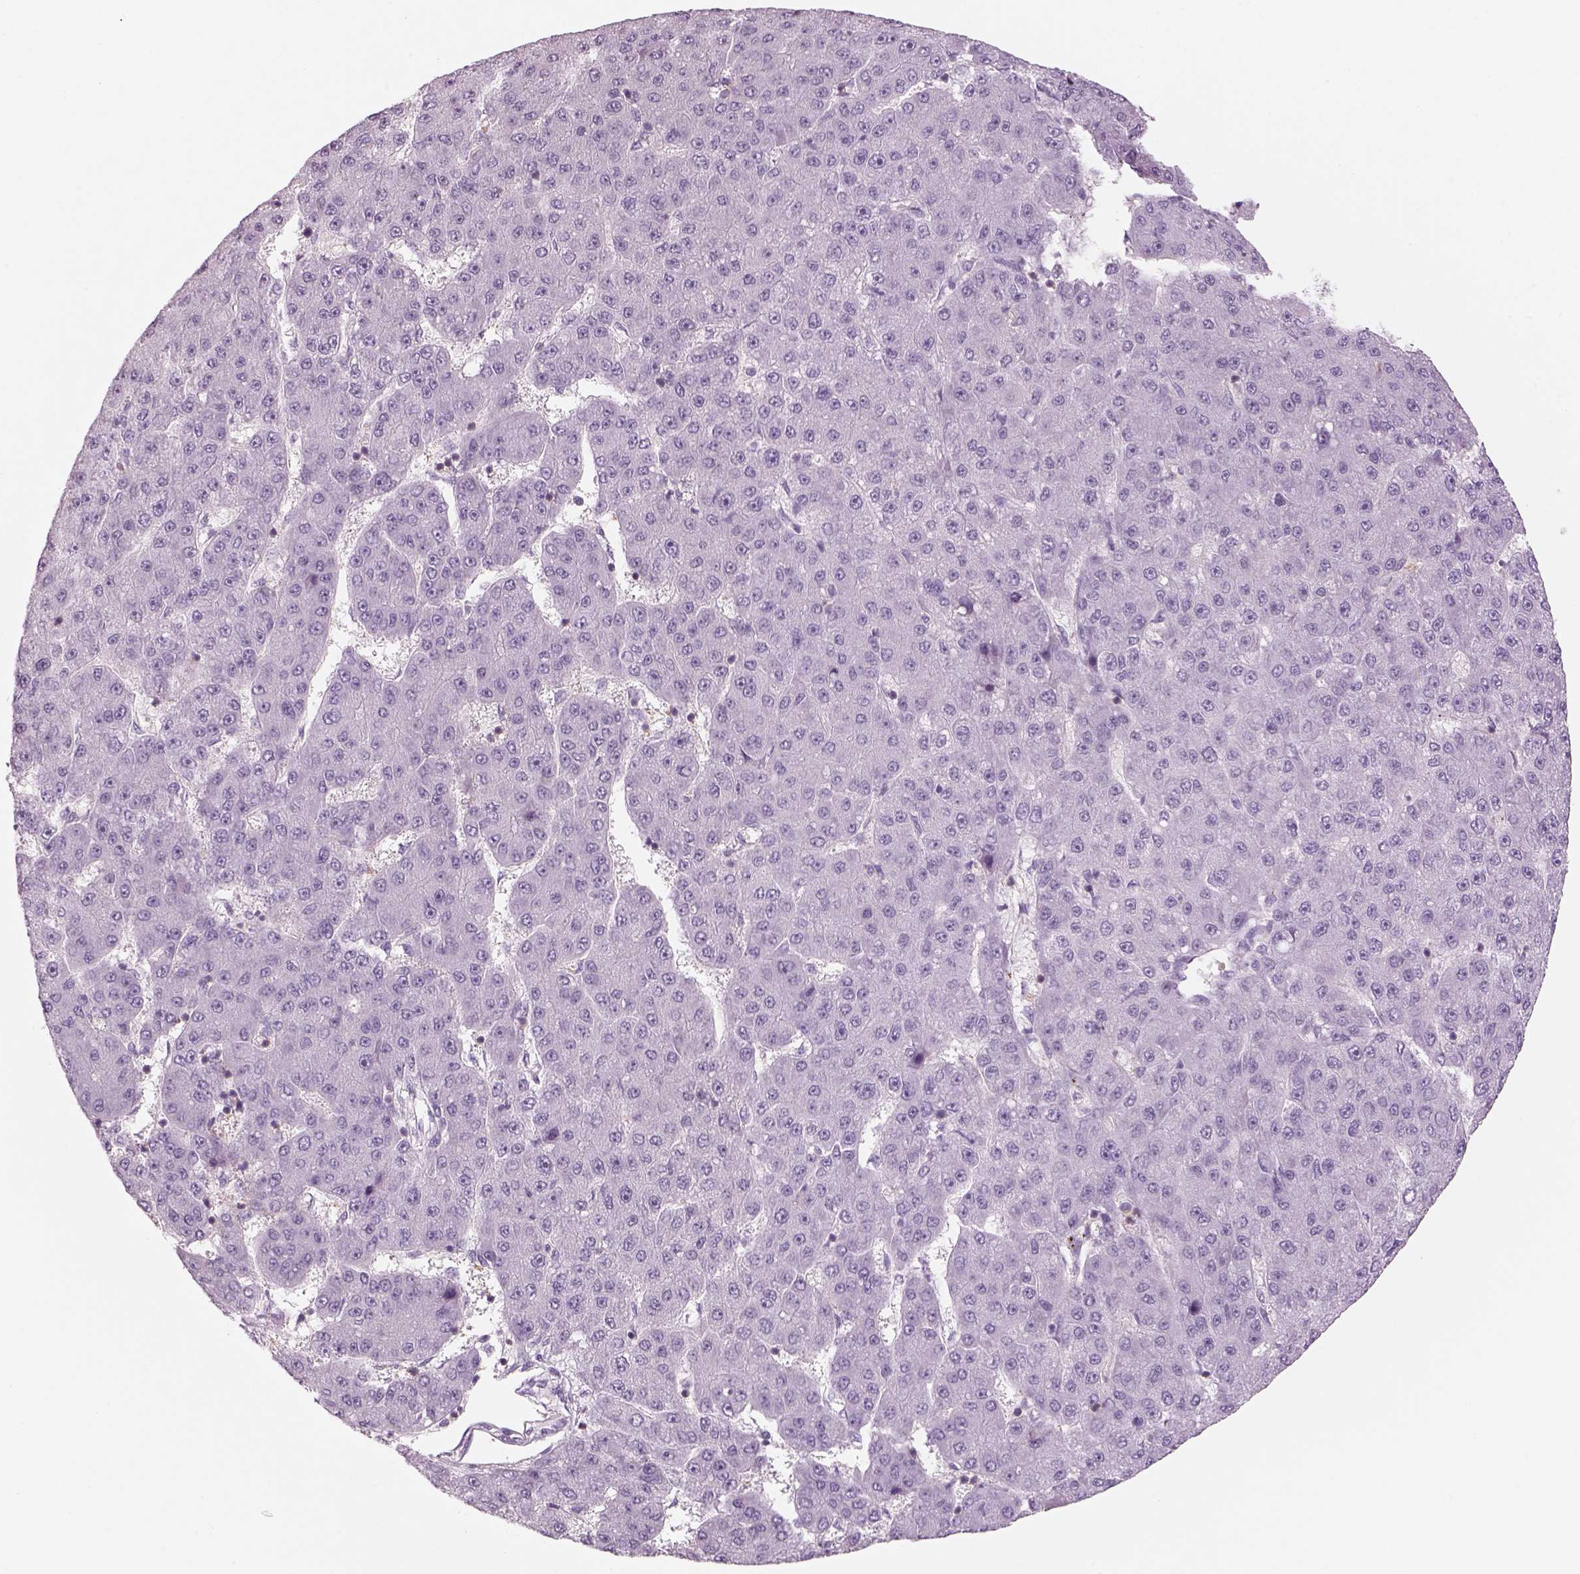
{"staining": {"intensity": "negative", "quantity": "none", "location": "none"}, "tissue": "liver cancer", "cell_type": "Tumor cells", "image_type": "cancer", "snomed": [{"axis": "morphology", "description": "Carcinoma, Hepatocellular, NOS"}, {"axis": "topography", "description": "Liver"}], "caption": "DAB immunohistochemical staining of human liver hepatocellular carcinoma reveals no significant expression in tumor cells.", "gene": "SLC1A7", "patient": {"sex": "male", "age": 67}}